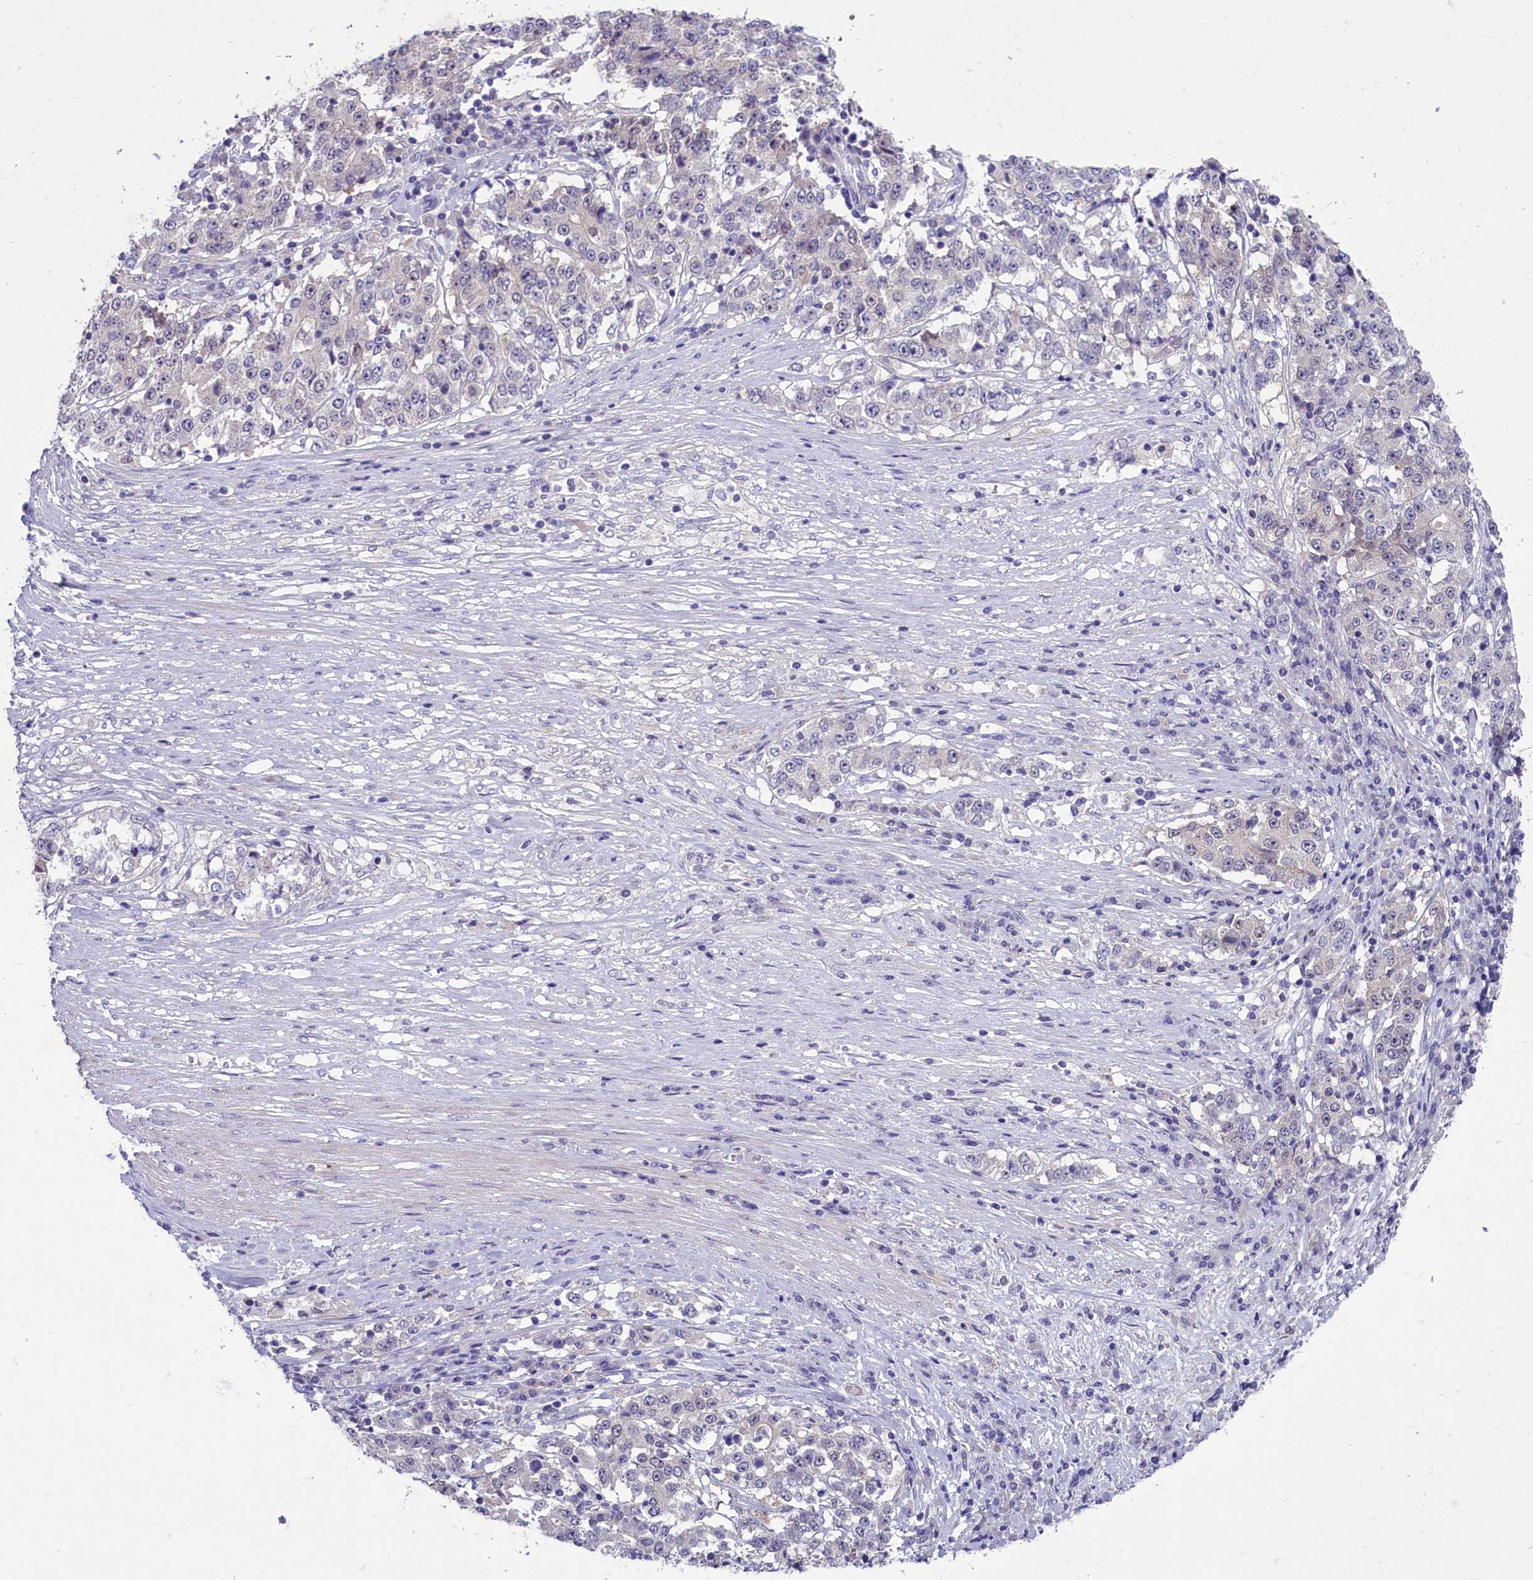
{"staining": {"intensity": "negative", "quantity": "none", "location": "none"}, "tissue": "stomach cancer", "cell_type": "Tumor cells", "image_type": "cancer", "snomed": [{"axis": "morphology", "description": "Adenocarcinoma, NOS"}, {"axis": "topography", "description": "Stomach"}], "caption": "Tumor cells show no significant staining in stomach adenocarcinoma.", "gene": "ENPP6", "patient": {"sex": "male", "age": 59}}